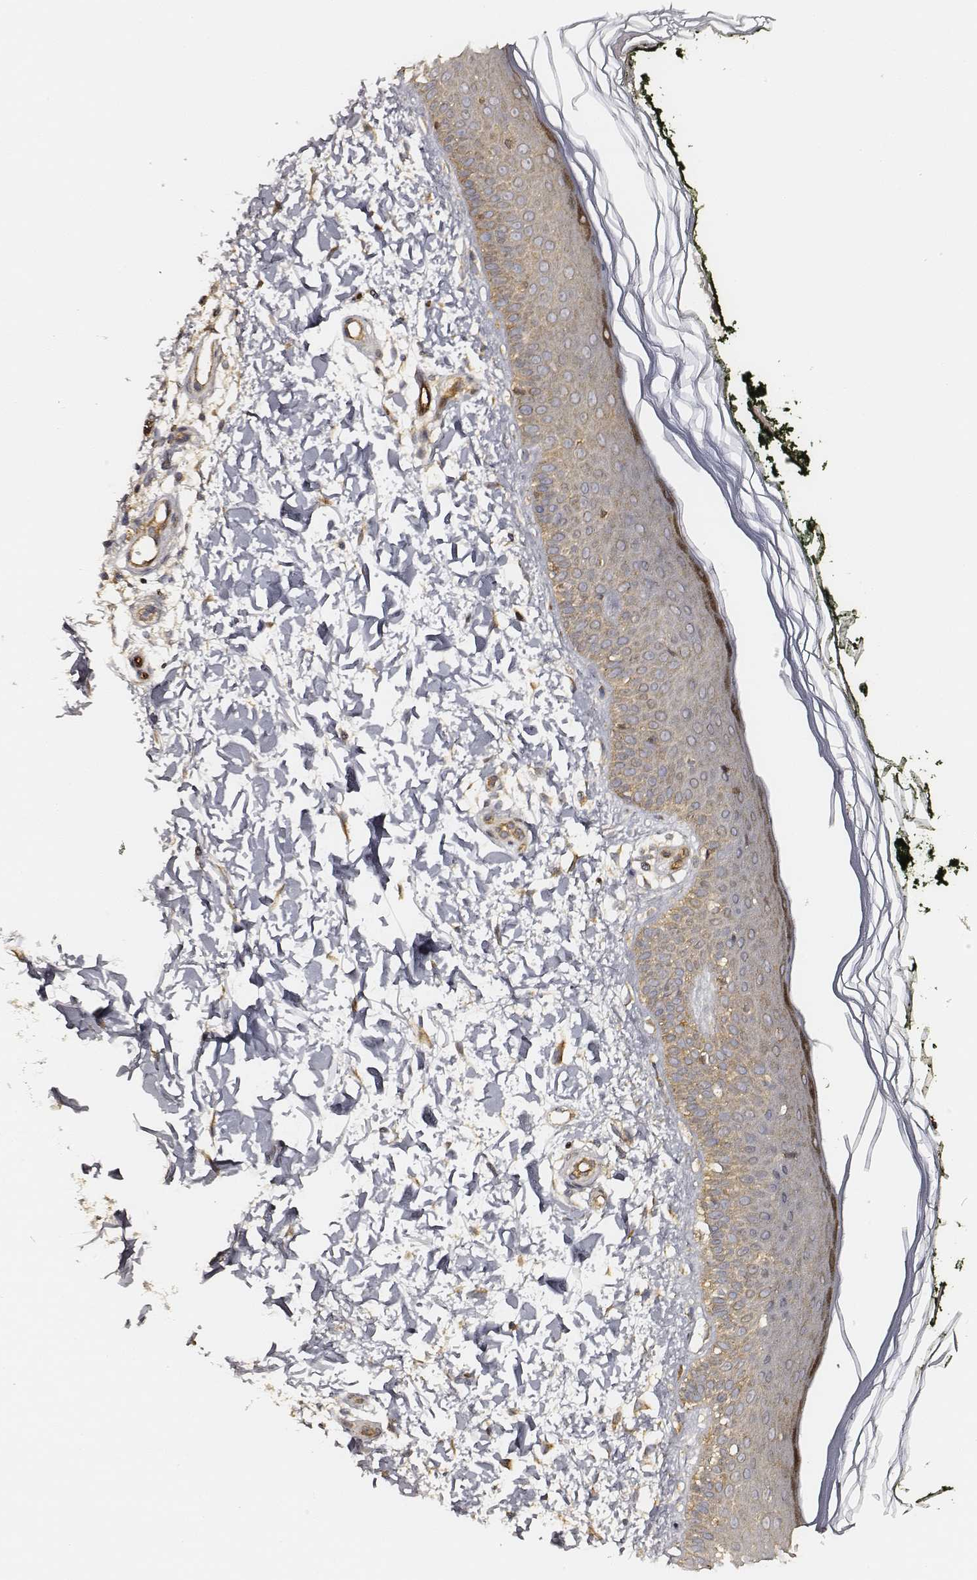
{"staining": {"intensity": "strong", "quantity": ">75%", "location": "cytoplasmic/membranous"}, "tissue": "skin", "cell_type": "Fibroblasts", "image_type": "normal", "snomed": [{"axis": "morphology", "description": "Normal tissue, NOS"}, {"axis": "topography", "description": "Skin"}], "caption": "Protein analysis of normal skin reveals strong cytoplasmic/membranous staining in approximately >75% of fibroblasts. The protein is stained brown, and the nuclei are stained in blue (DAB IHC with brightfield microscopy, high magnification).", "gene": "CARS1", "patient": {"sex": "female", "age": 62}}